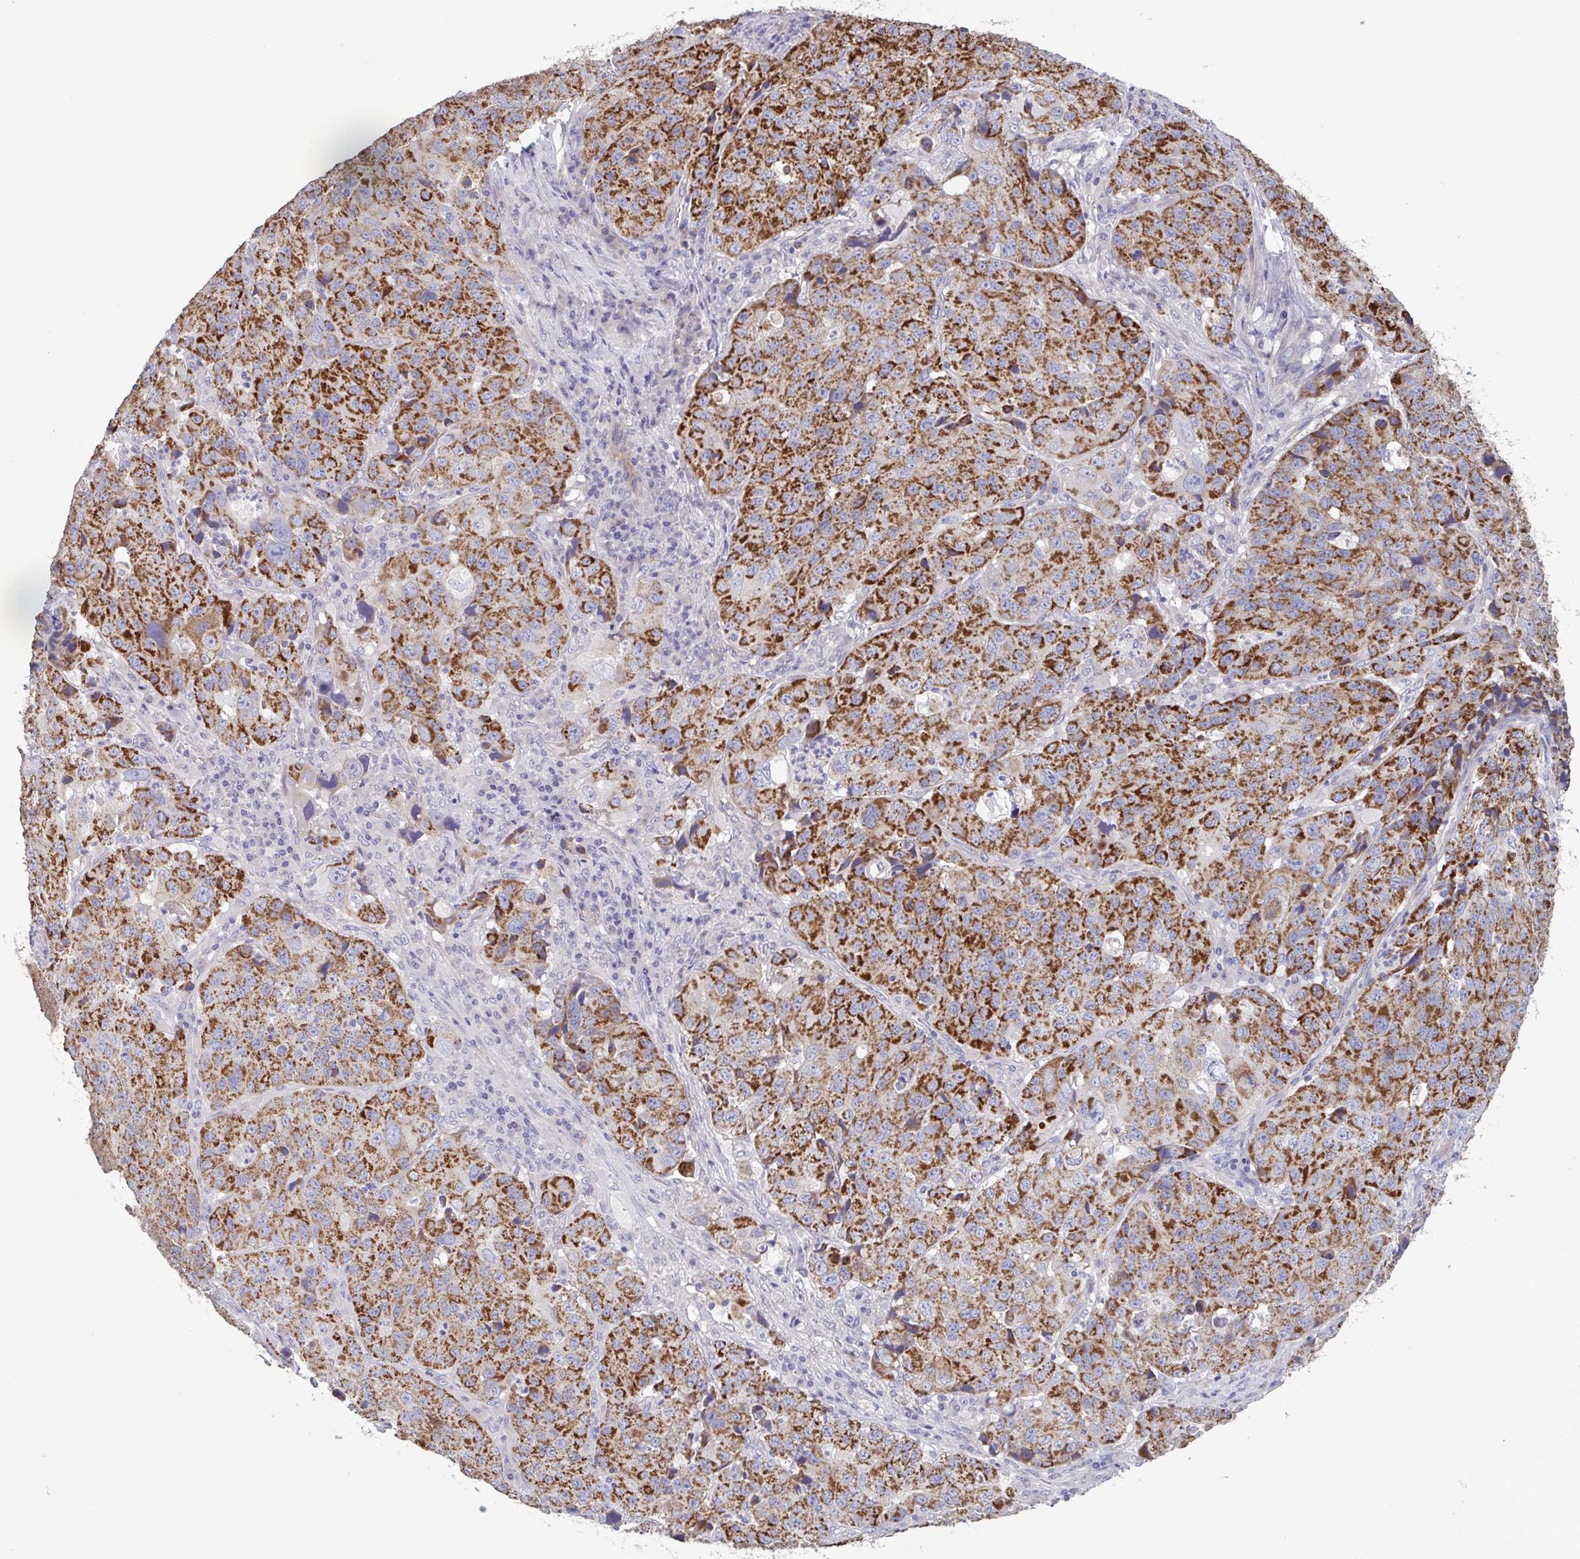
{"staining": {"intensity": "strong", "quantity": ">75%", "location": "cytoplasmic/membranous"}, "tissue": "stomach cancer", "cell_type": "Tumor cells", "image_type": "cancer", "snomed": [{"axis": "morphology", "description": "Adenocarcinoma, NOS"}, {"axis": "topography", "description": "Stomach"}], "caption": "Tumor cells demonstrate high levels of strong cytoplasmic/membranous staining in approximately >75% of cells in stomach cancer (adenocarcinoma). (DAB (3,3'-diaminobenzidine) = brown stain, brightfield microscopy at high magnification).", "gene": "GLDC", "patient": {"sex": "male", "age": 71}}